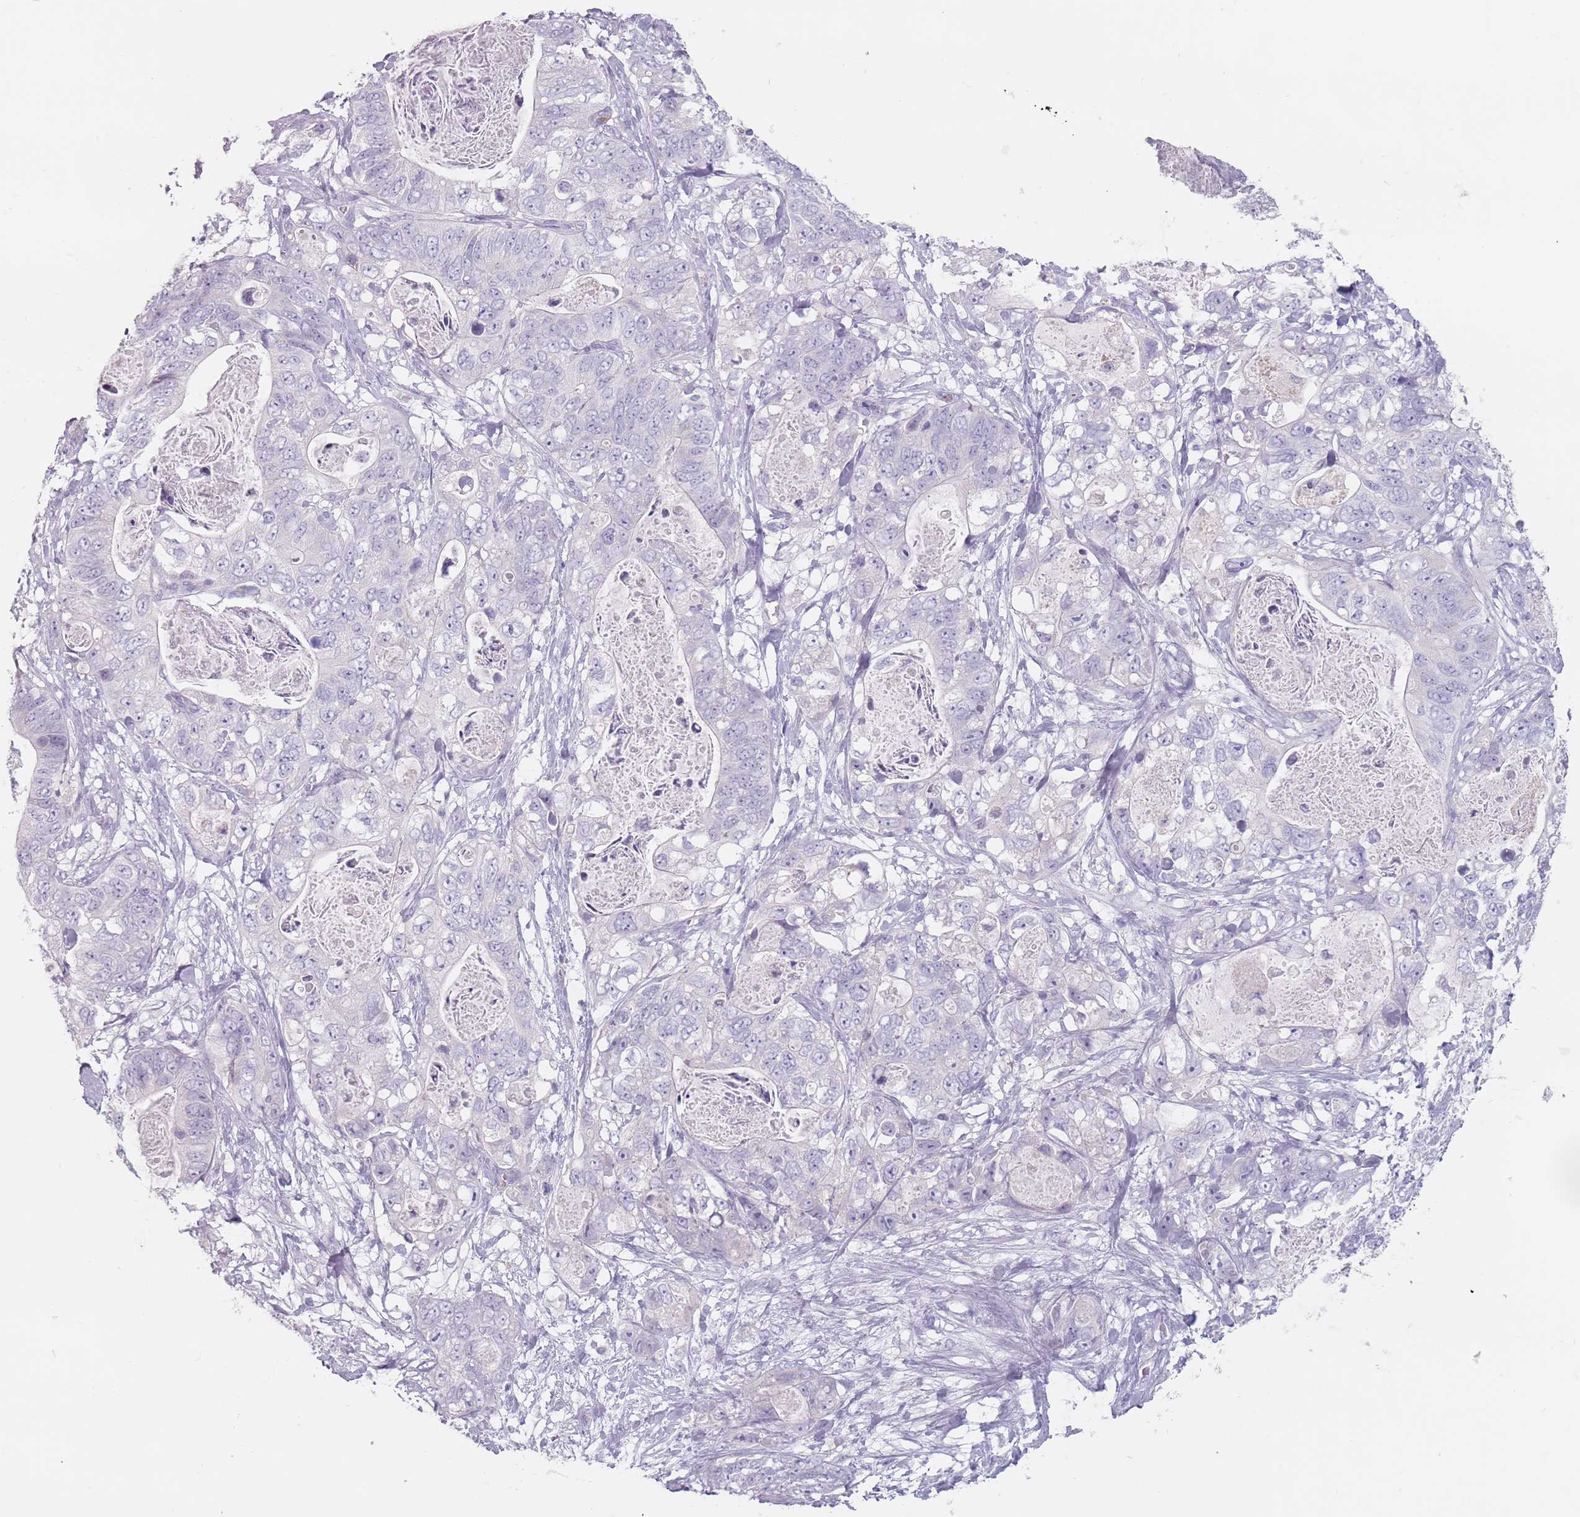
{"staining": {"intensity": "negative", "quantity": "none", "location": "none"}, "tissue": "stomach cancer", "cell_type": "Tumor cells", "image_type": "cancer", "snomed": [{"axis": "morphology", "description": "Normal tissue, NOS"}, {"axis": "morphology", "description": "Adenocarcinoma, NOS"}, {"axis": "topography", "description": "Stomach"}], "caption": "This image is of stomach cancer (adenocarcinoma) stained with IHC to label a protein in brown with the nuclei are counter-stained blue. There is no staining in tumor cells.", "gene": "ZNF584", "patient": {"sex": "female", "age": 89}}